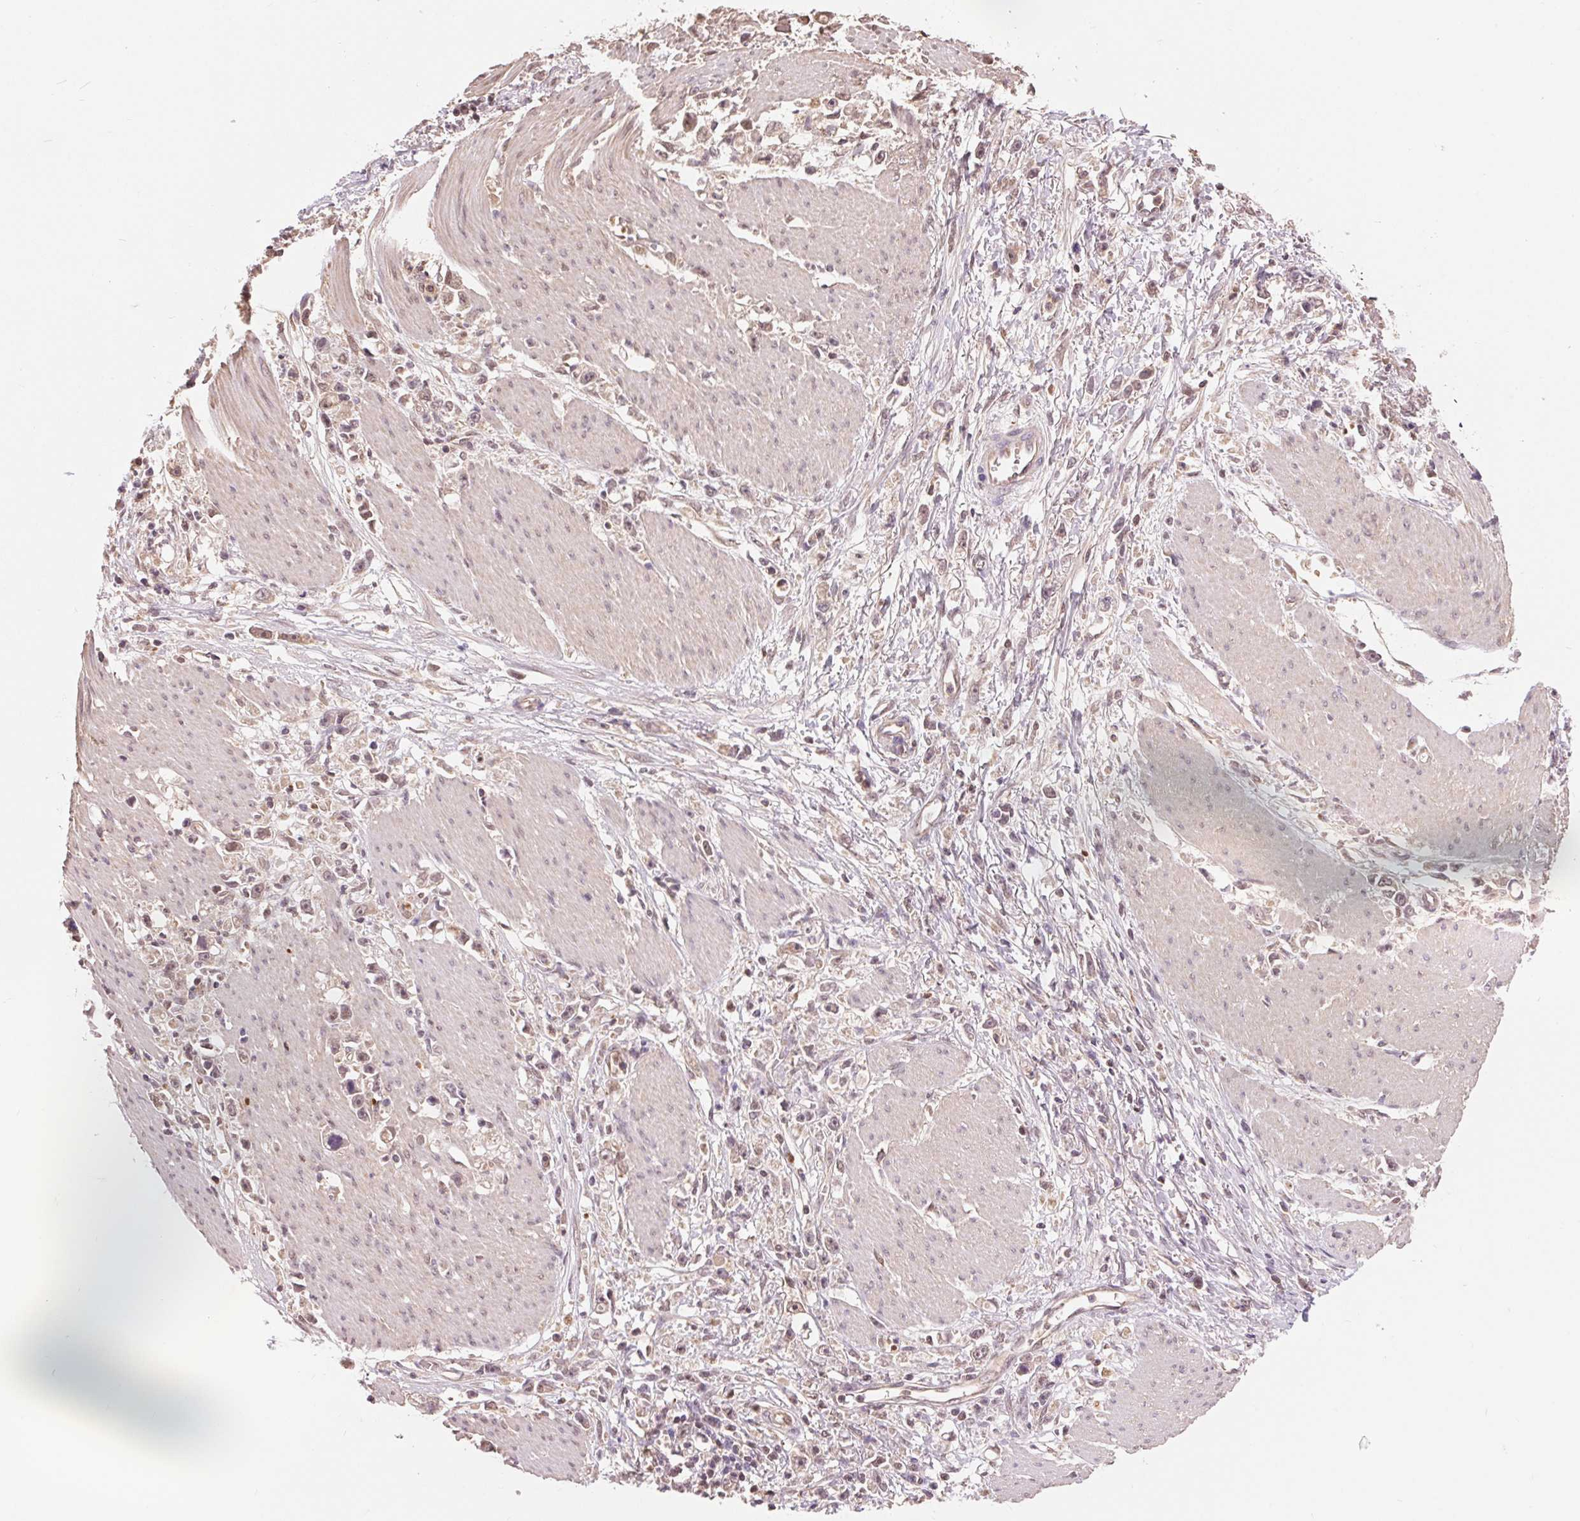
{"staining": {"intensity": "moderate", "quantity": ">75%", "location": "cytoplasmic/membranous,nuclear"}, "tissue": "stomach cancer", "cell_type": "Tumor cells", "image_type": "cancer", "snomed": [{"axis": "morphology", "description": "Adenocarcinoma, NOS"}, {"axis": "topography", "description": "Stomach"}], "caption": "A micrograph of stomach adenocarcinoma stained for a protein shows moderate cytoplasmic/membranous and nuclear brown staining in tumor cells. Nuclei are stained in blue.", "gene": "TMEM273", "patient": {"sex": "female", "age": 59}}